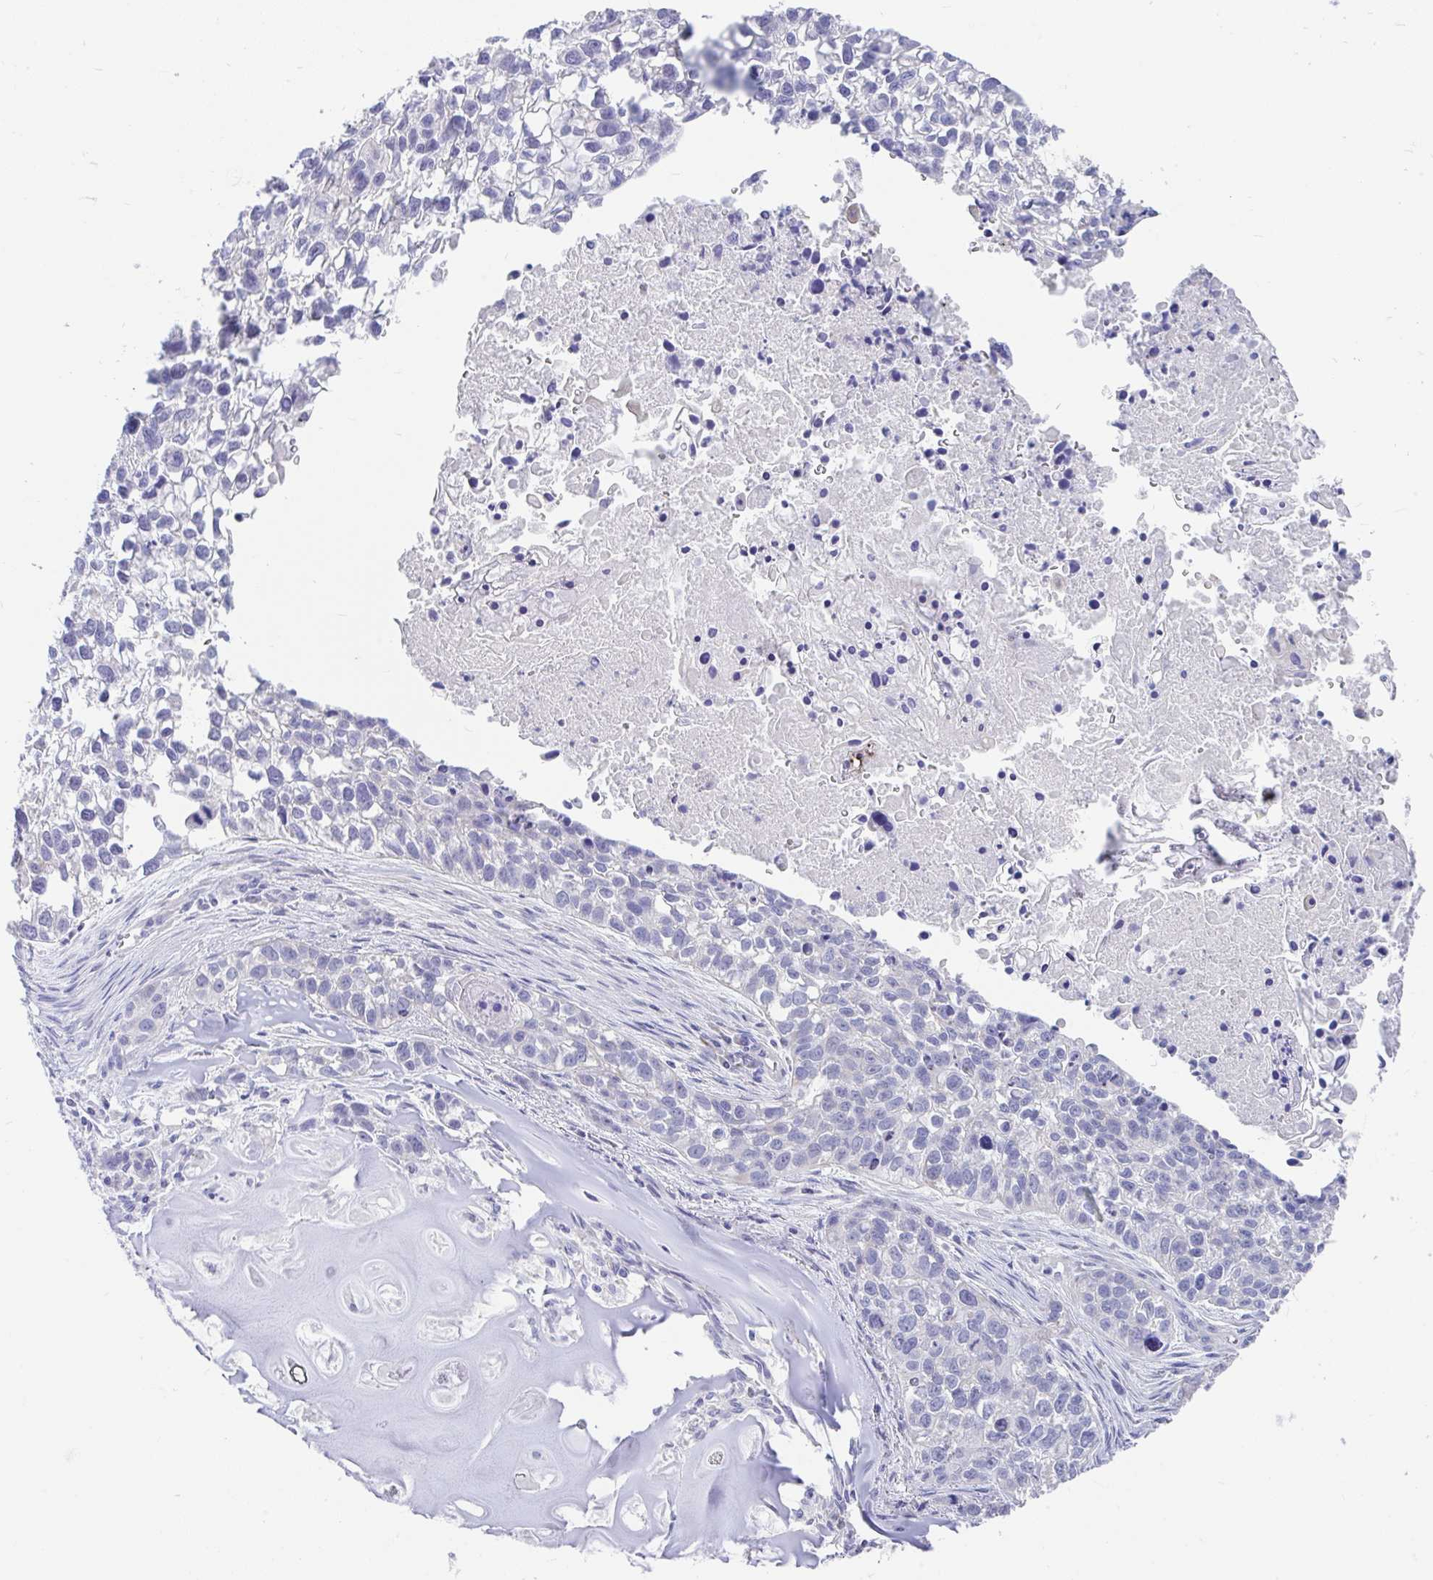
{"staining": {"intensity": "negative", "quantity": "none", "location": "none"}, "tissue": "lung cancer", "cell_type": "Tumor cells", "image_type": "cancer", "snomed": [{"axis": "morphology", "description": "Squamous cell carcinoma, NOS"}, {"axis": "topography", "description": "Lung"}], "caption": "Tumor cells show no significant expression in lung squamous cell carcinoma. (DAB (3,3'-diaminobenzidine) immunohistochemistry (IHC), high magnification).", "gene": "CCSAP", "patient": {"sex": "male", "age": 74}}